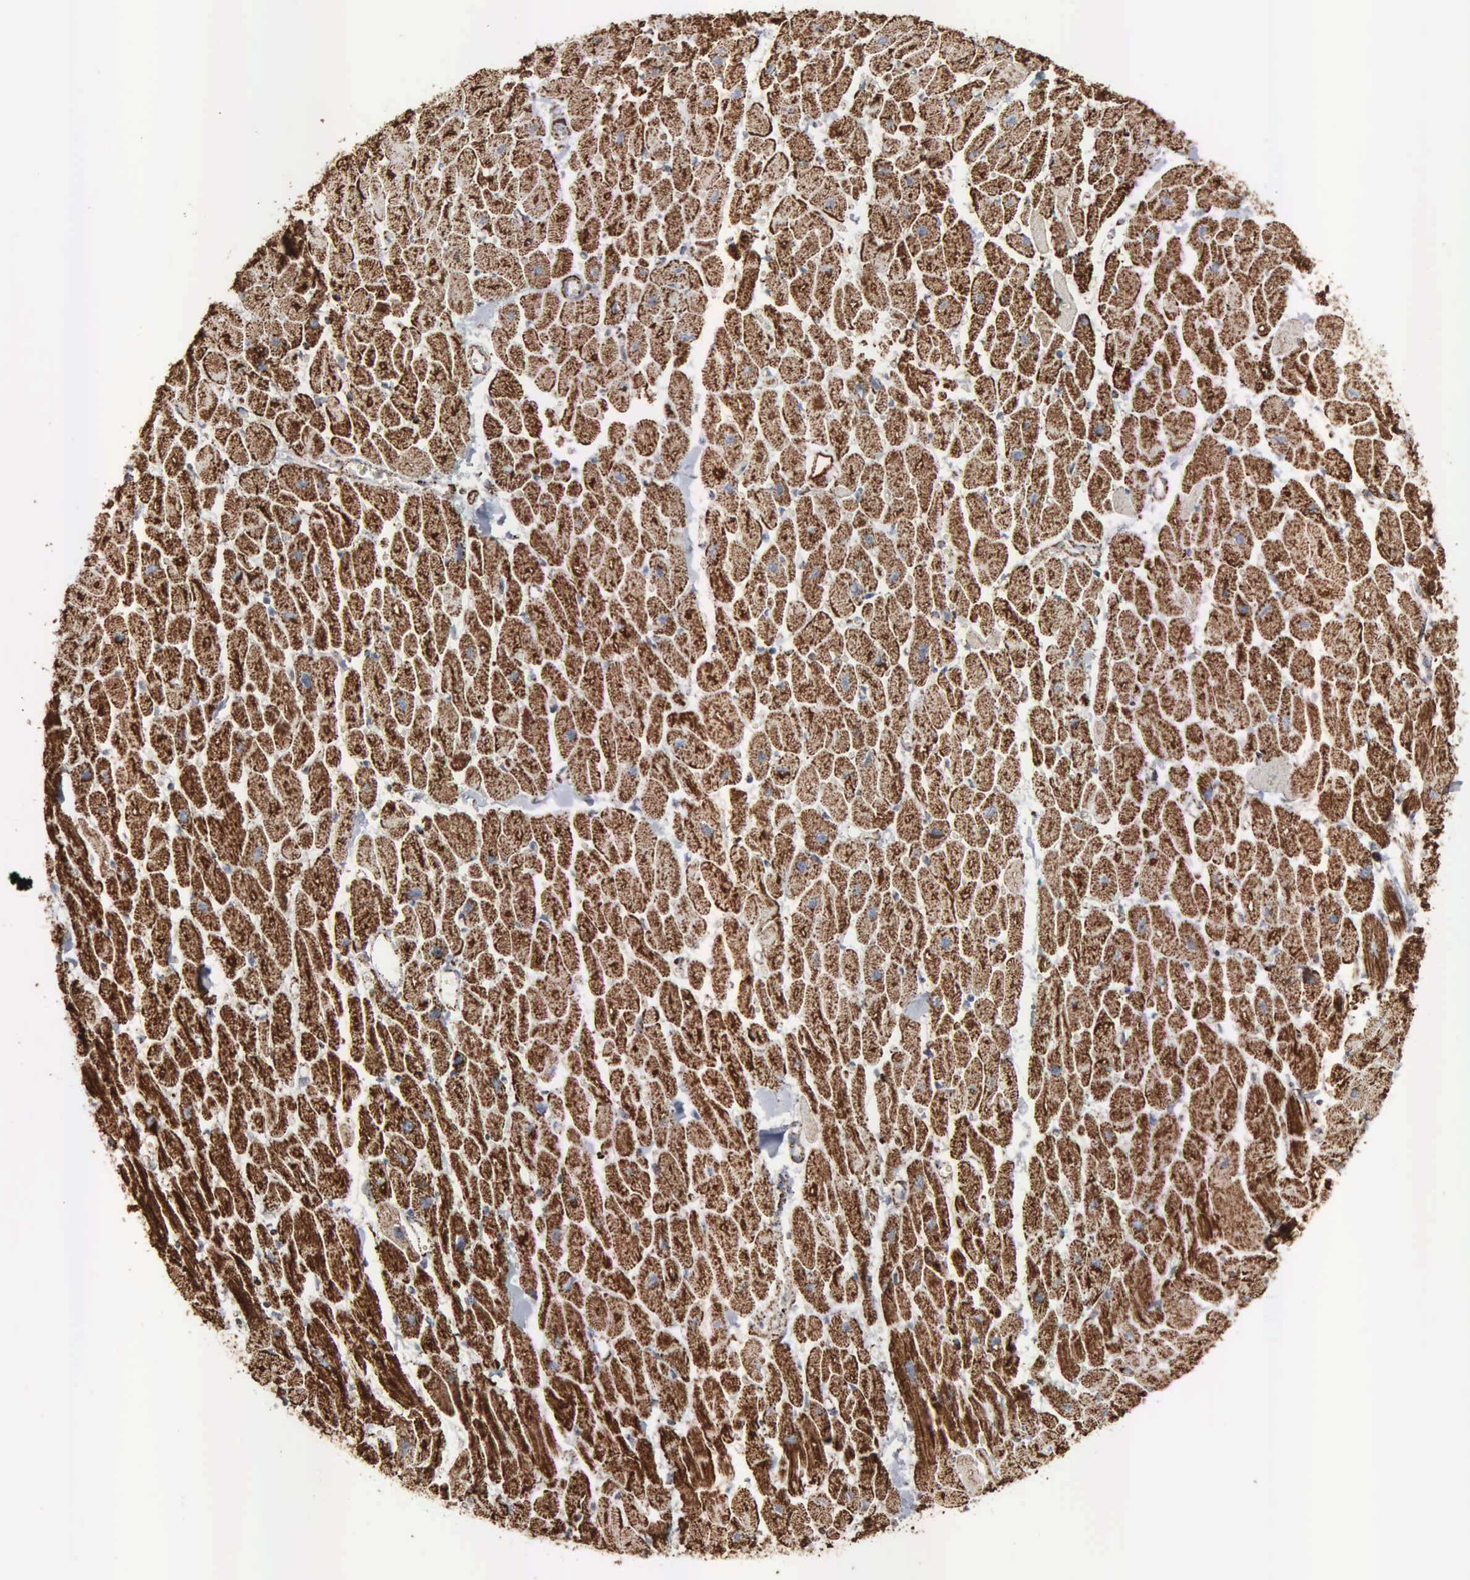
{"staining": {"intensity": "strong", "quantity": ">75%", "location": "cytoplasmic/membranous"}, "tissue": "heart muscle", "cell_type": "Cardiomyocytes", "image_type": "normal", "snomed": [{"axis": "morphology", "description": "Normal tissue, NOS"}, {"axis": "topography", "description": "Heart"}], "caption": "IHC micrograph of benign heart muscle: heart muscle stained using immunohistochemistry (IHC) exhibits high levels of strong protein expression localized specifically in the cytoplasmic/membranous of cardiomyocytes, appearing as a cytoplasmic/membranous brown color.", "gene": "HSPA9", "patient": {"sex": "female", "age": 54}}